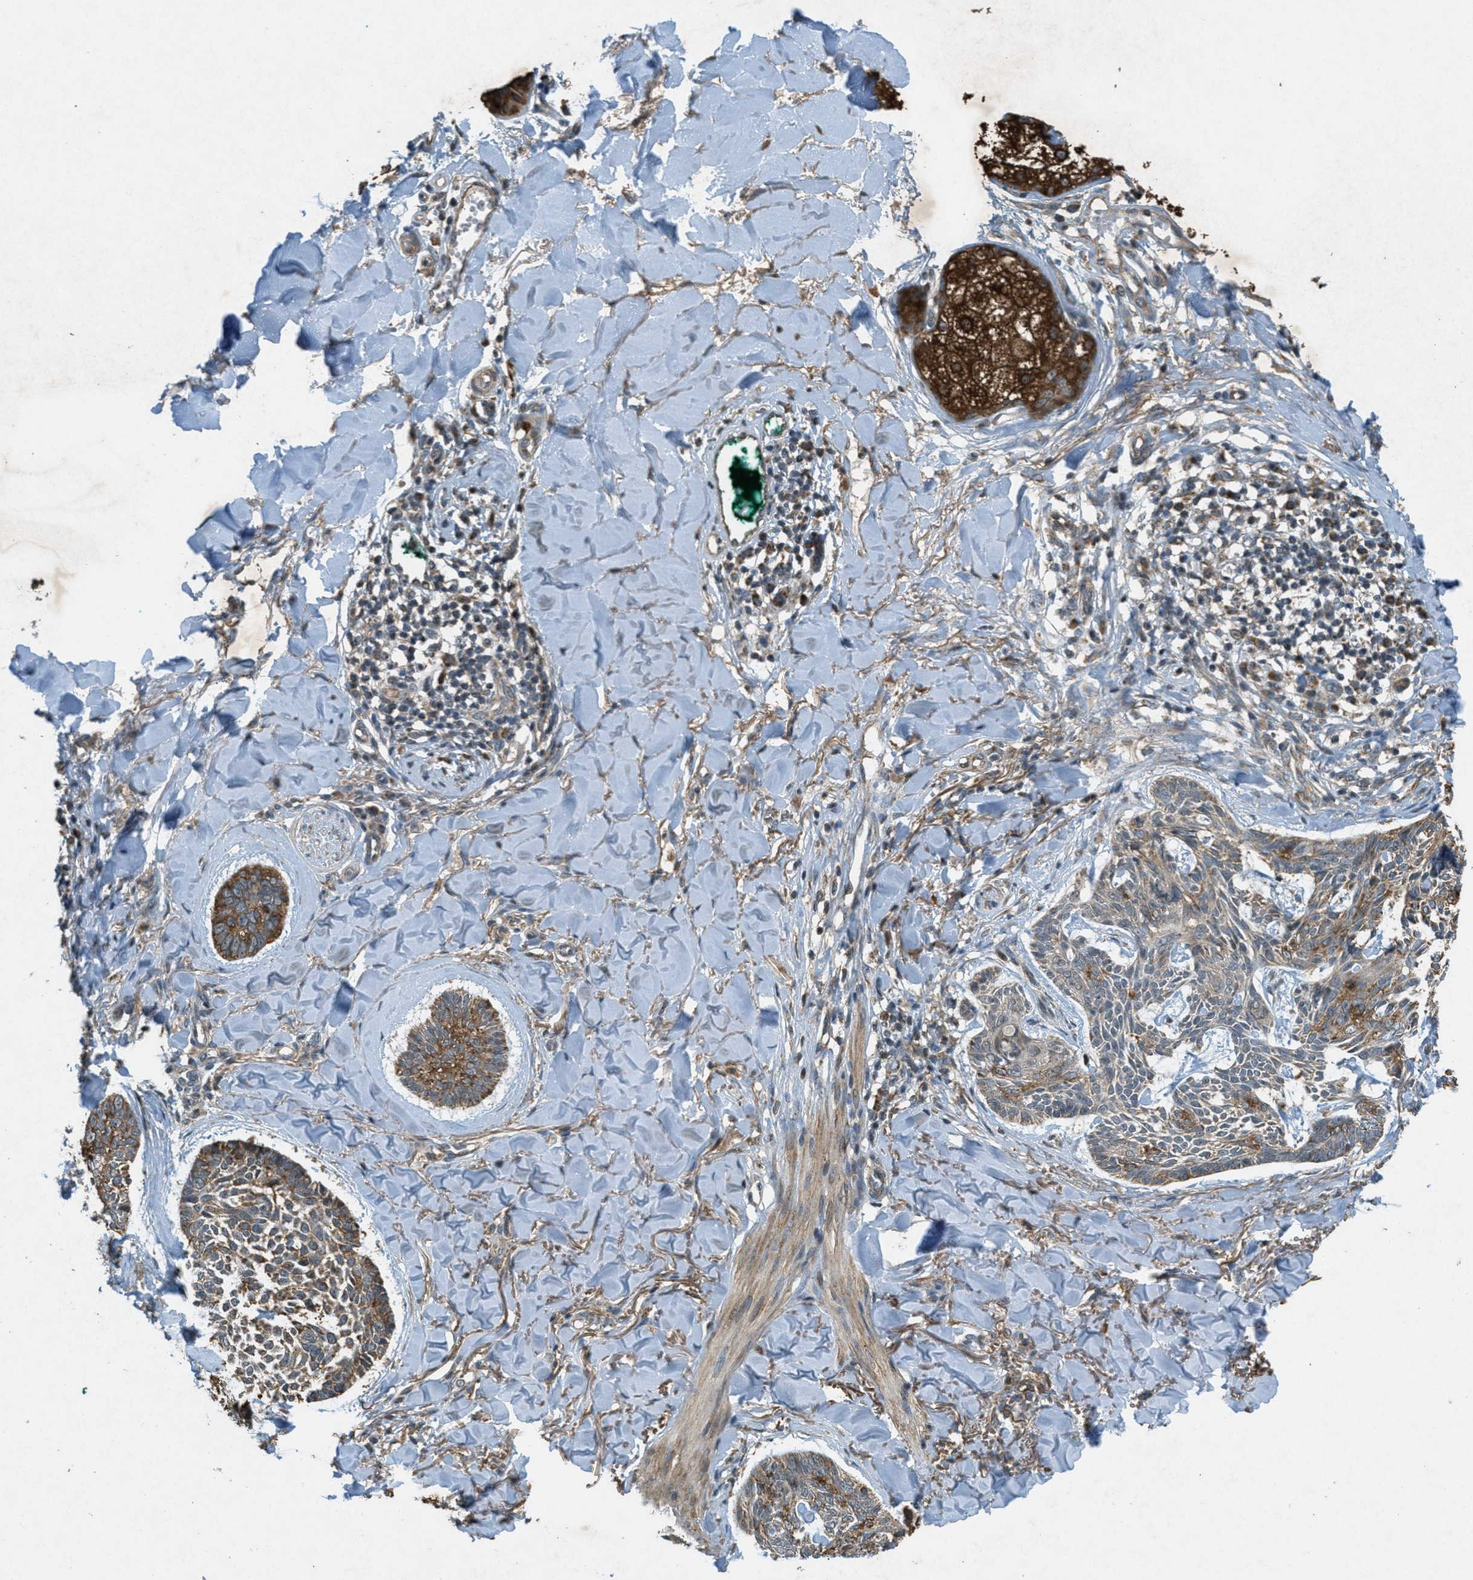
{"staining": {"intensity": "moderate", "quantity": ">75%", "location": "cytoplasmic/membranous"}, "tissue": "skin cancer", "cell_type": "Tumor cells", "image_type": "cancer", "snomed": [{"axis": "morphology", "description": "Basal cell carcinoma"}, {"axis": "topography", "description": "Skin"}], "caption": "Tumor cells display medium levels of moderate cytoplasmic/membranous staining in approximately >75% of cells in human skin cancer (basal cell carcinoma).", "gene": "PPP1R15A", "patient": {"sex": "male", "age": 43}}